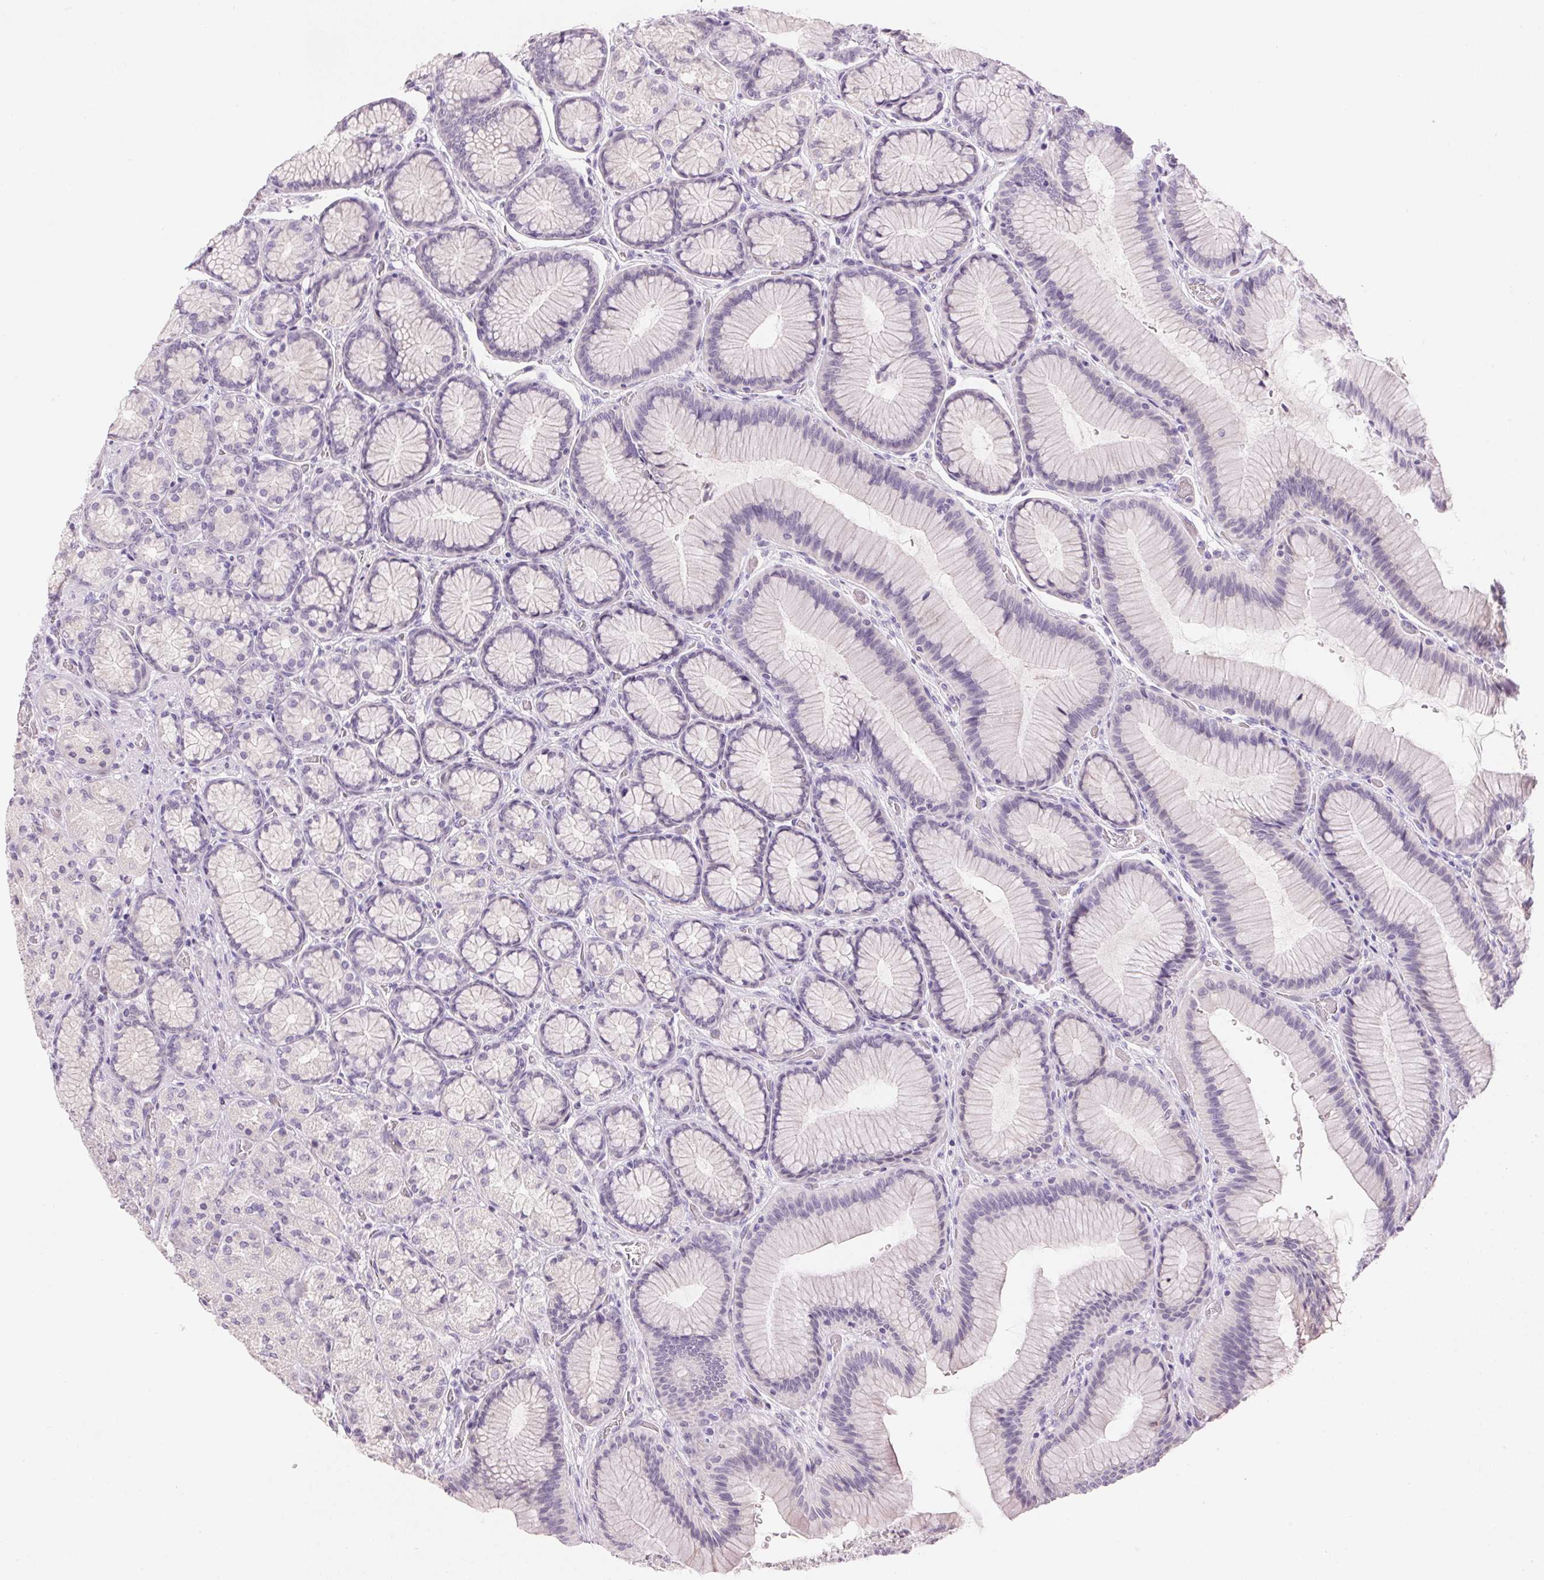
{"staining": {"intensity": "weak", "quantity": "<25%", "location": "cytoplasmic/membranous"}, "tissue": "stomach", "cell_type": "Glandular cells", "image_type": "normal", "snomed": [{"axis": "morphology", "description": "Normal tissue, NOS"}, {"axis": "morphology", "description": "Adenocarcinoma, NOS"}, {"axis": "morphology", "description": "Adenocarcinoma, High grade"}, {"axis": "topography", "description": "Stomach, upper"}, {"axis": "topography", "description": "Stomach"}], "caption": "A histopathology image of human stomach is negative for staining in glandular cells. The staining is performed using DAB brown chromogen with nuclei counter-stained in using hematoxylin.", "gene": "HSD17B2", "patient": {"sex": "female", "age": 65}}